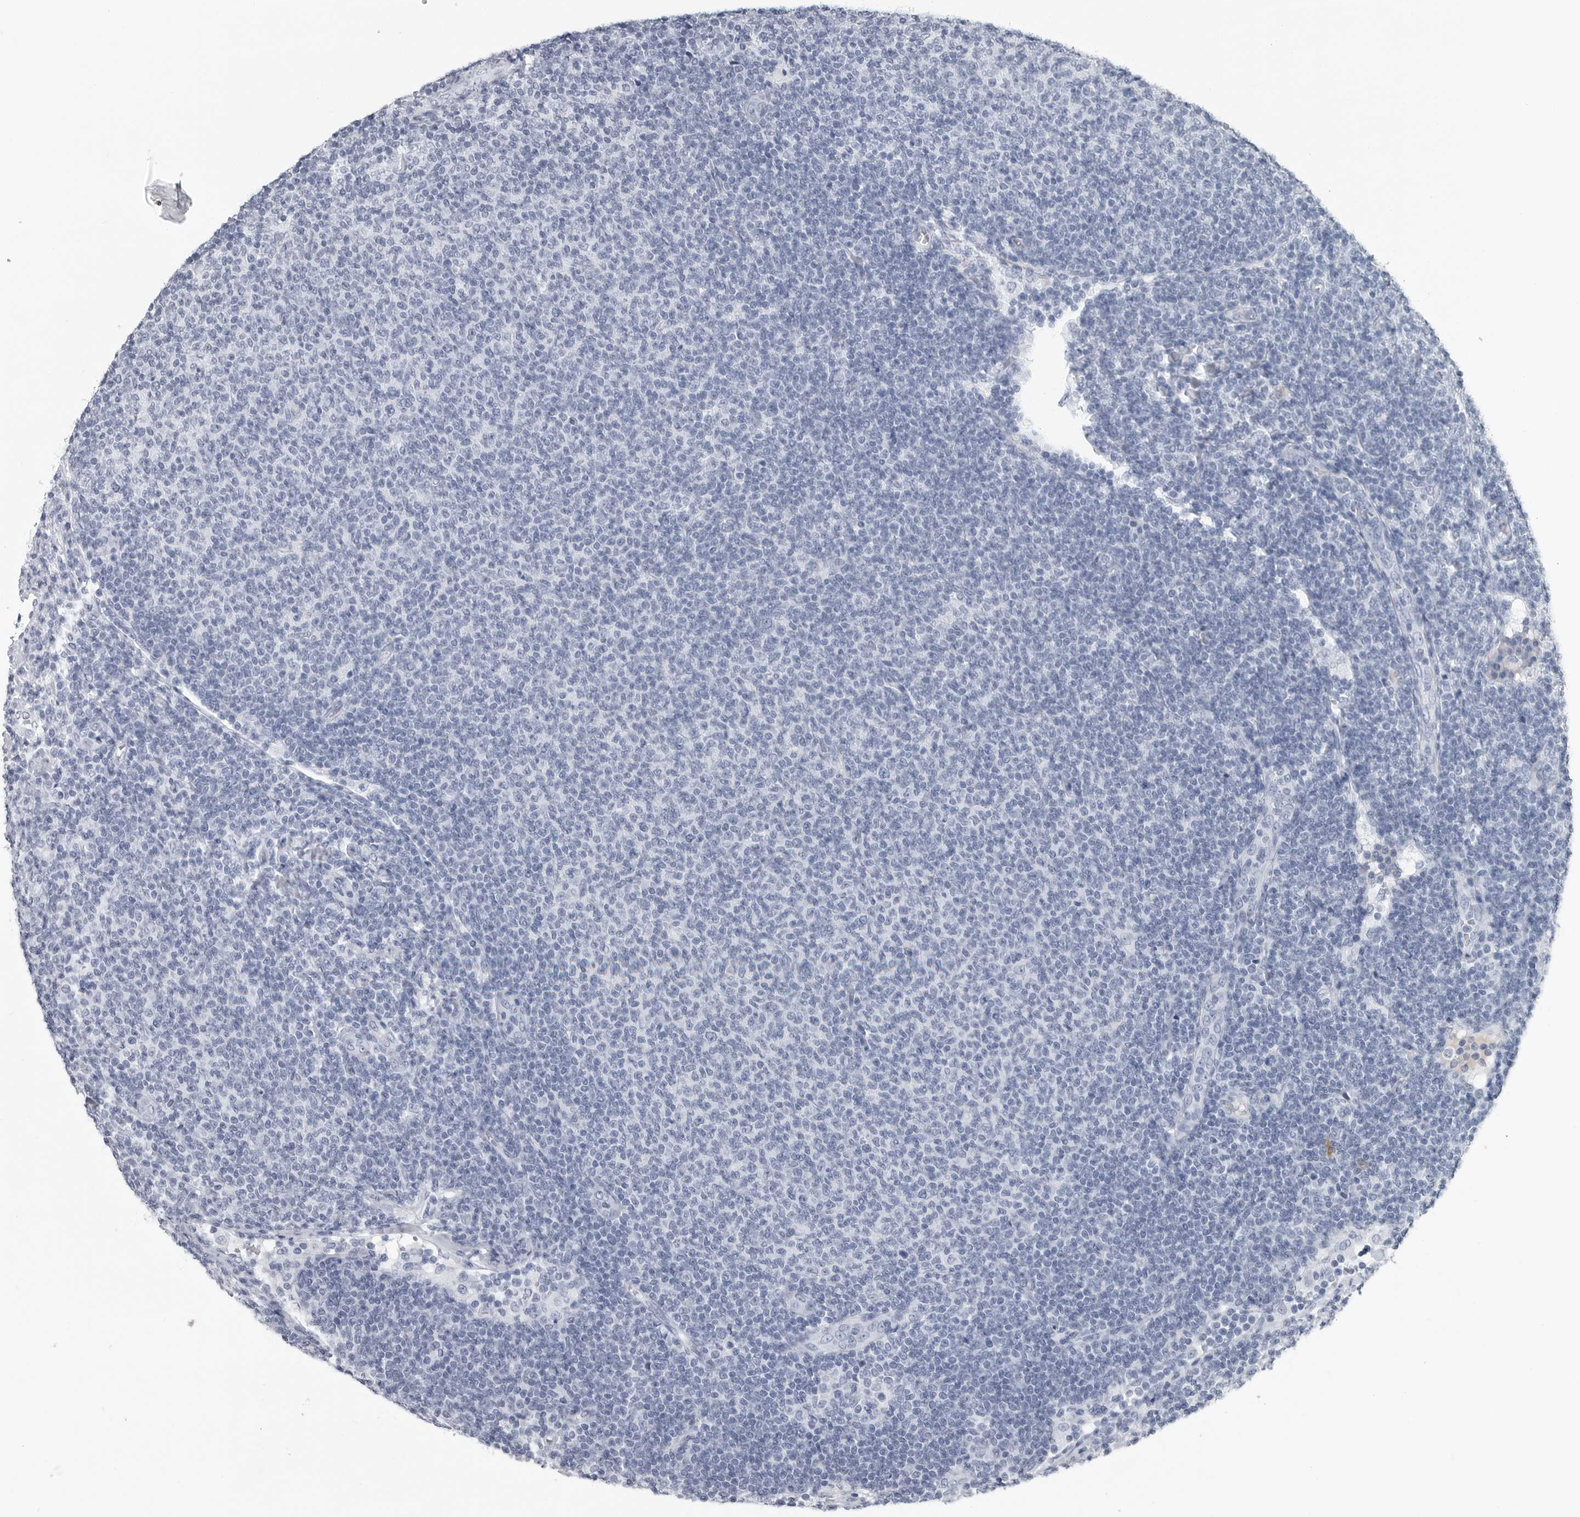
{"staining": {"intensity": "negative", "quantity": "none", "location": "none"}, "tissue": "lymphoma", "cell_type": "Tumor cells", "image_type": "cancer", "snomed": [{"axis": "morphology", "description": "Malignant lymphoma, non-Hodgkin's type, Low grade"}, {"axis": "topography", "description": "Lymph node"}], "caption": "The image exhibits no staining of tumor cells in malignant lymphoma, non-Hodgkin's type (low-grade). The staining is performed using DAB (3,3'-diaminobenzidine) brown chromogen with nuclei counter-stained in using hematoxylin.", "gene": "AMPD1", "patient": {"sex": "male", "age": 66}}